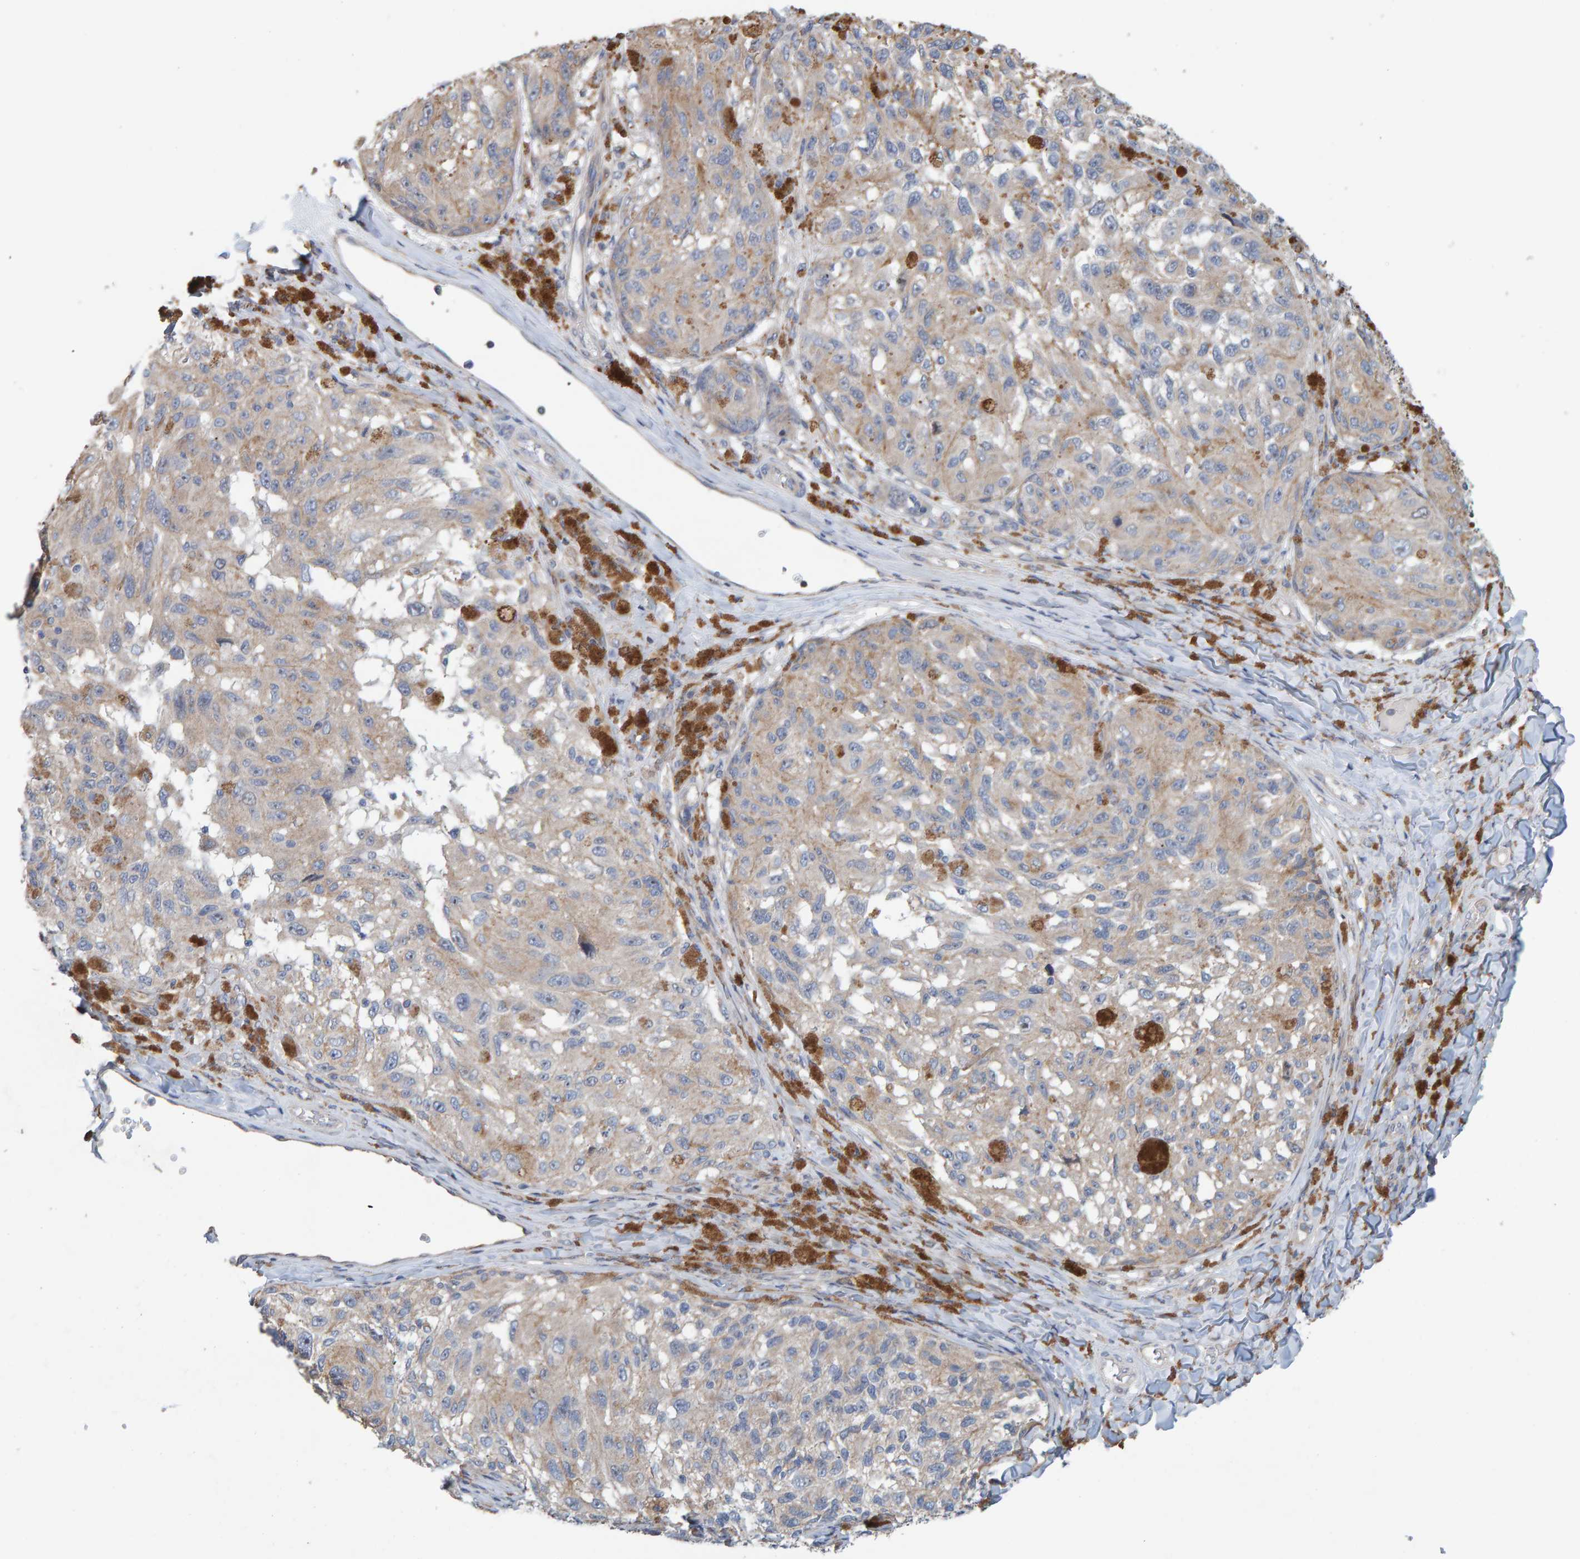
{"staining": {"intensity": "weak", "quantity": "25%-75%", "location": "cytoplasmic/membranous"}, "tissue": "melanoma", "cell_type": "Tumor cells", "image_type": "cancer", "snomed": [{"axis": "morphology", "description": "Malignant melanoma, NOS"}, {"axis": "topography", "description": "Skin"}], "caption": "A photomicrograph of human melanoma stained for a protein reveals weak cytoplasmic/membranous brown staining in tumor cells. The protein of interest is shown in brown color, while the nuclei are stained blue.", "gene": "RGP1", "patient": {"sex": "female", "age": 73}}